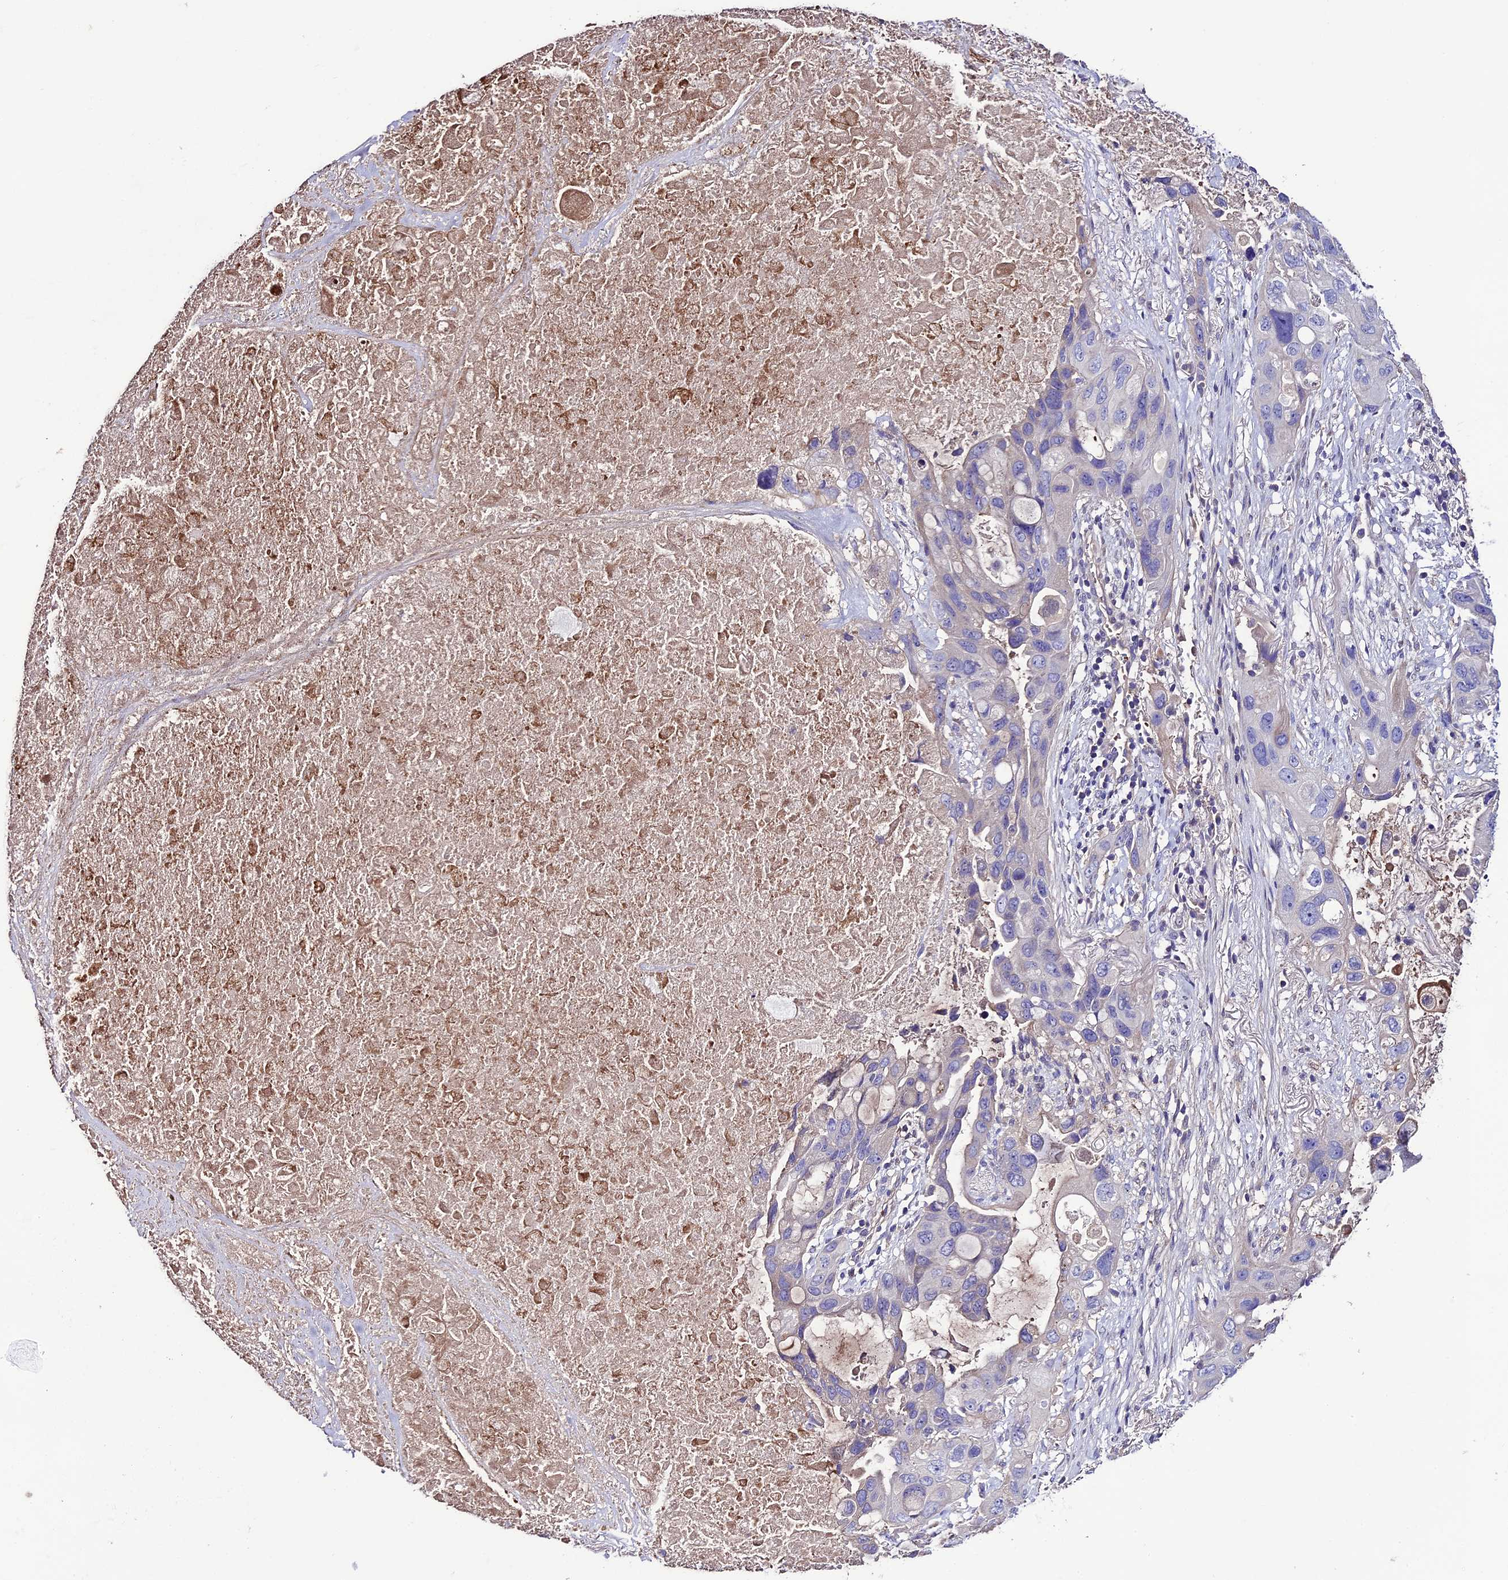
{"staining": {"intensity": "weak", "quantity": "<25%", "location": "cytoplasmic/membranous"}, "tissue": "lung cancer", "cell_type": "Tumor cells", "image_type": "cancer", "snomed": [{"axis": "morphology", "description": "Squamous cell carcinoma, NOS"}, {"axis": "topography", "description": "Lung"}], "caption": "Lung squamous cell carcinoma was stained to show a protein in brown. There is no significant staining in tumor cells.", "gene": "TCP11L2", "patient": {"sex": "female", "age": 73}}